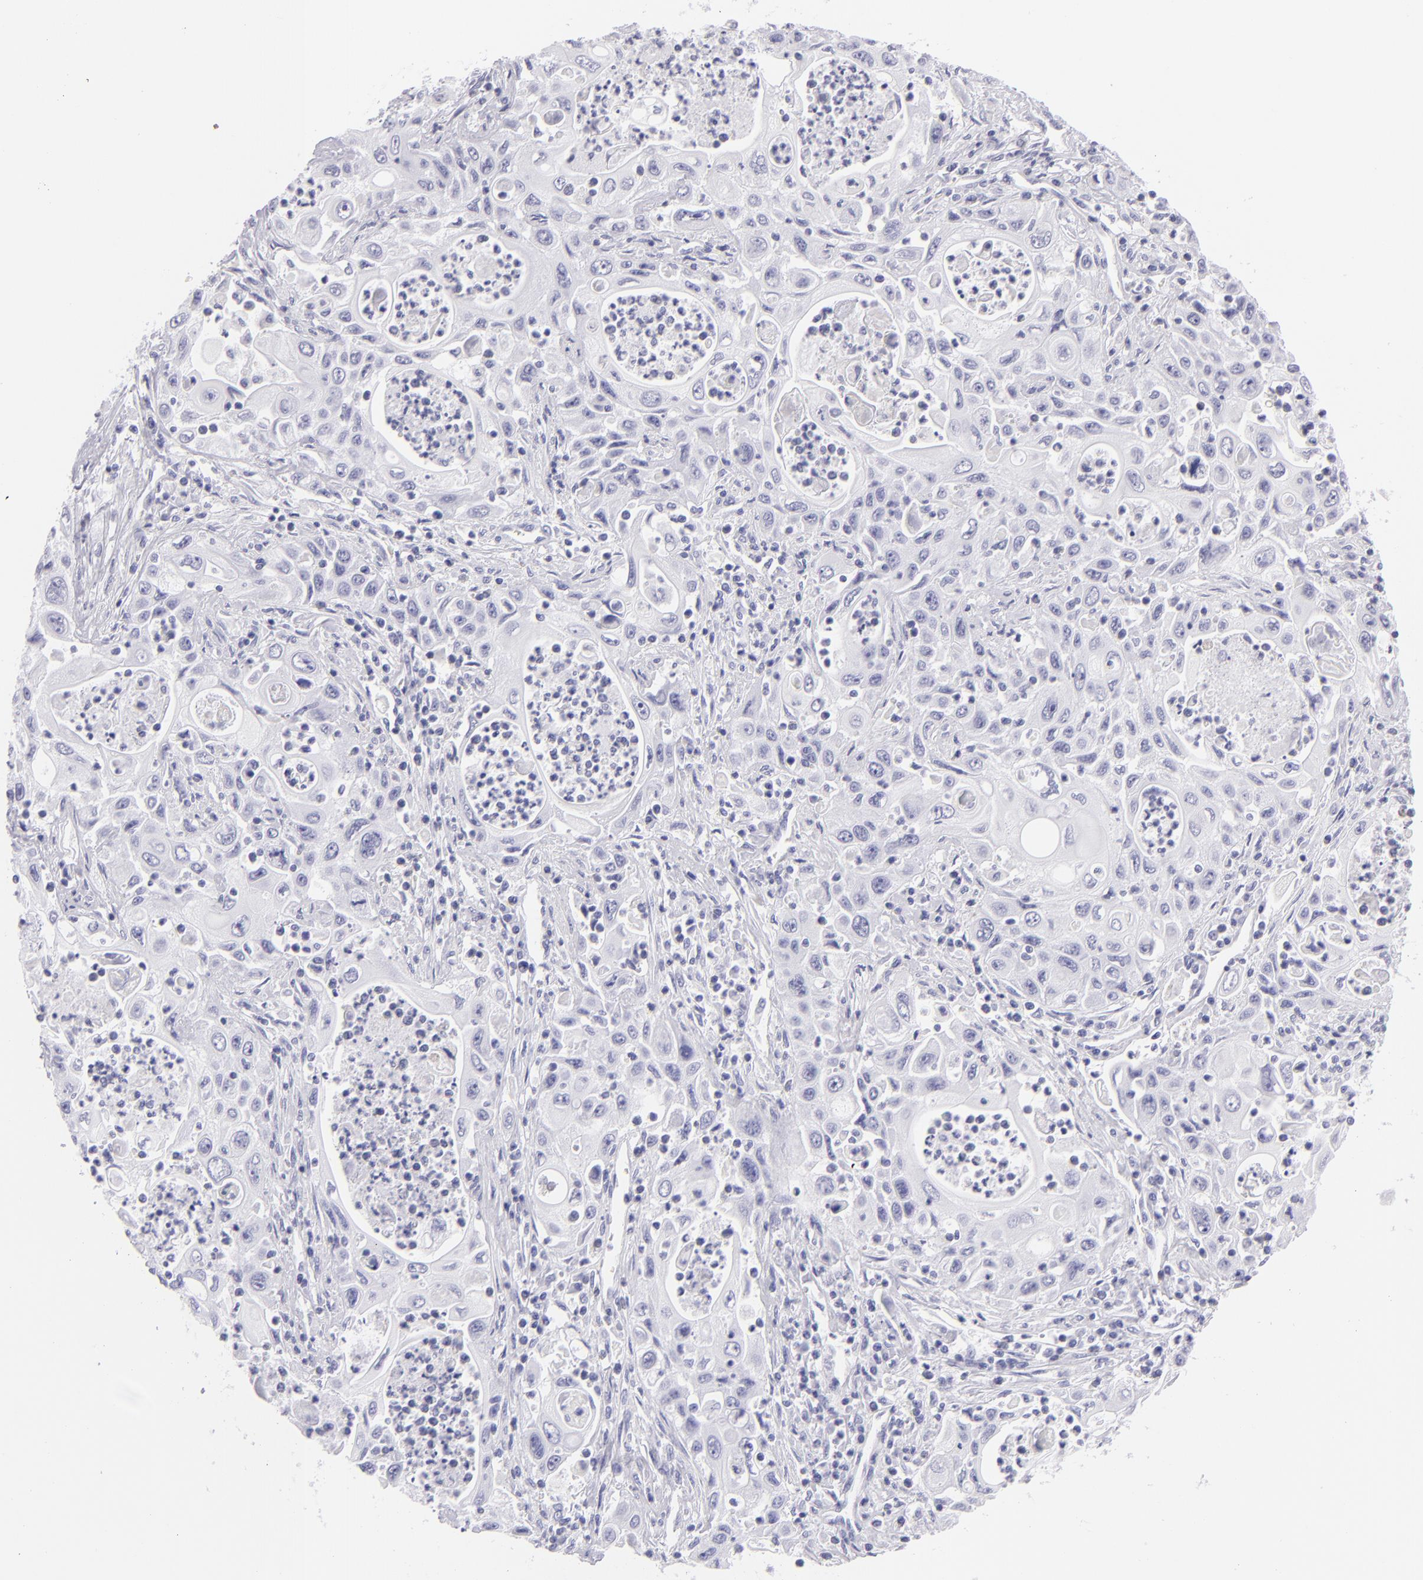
{"staining": {"intensity": "negative", "quantity": "none", "location": "none"}, "tissue": "pancreatic cancer", "cell_type": "Tumor cells", "image_type": "cancer", "snomed": [{"axis": "morphology", "description": "Adenocarcinoma, NOS"}, {"axis": "topography", "description": "Pancreas"}], "caption": "This is a photomicrograph of immunohistochemistry (IHC) staining of pancreatic adenocarcinoma, which shows no positivity in tumor cells.", "gene": "PVALB", "patient": {"sex": "male", "age": 70}}